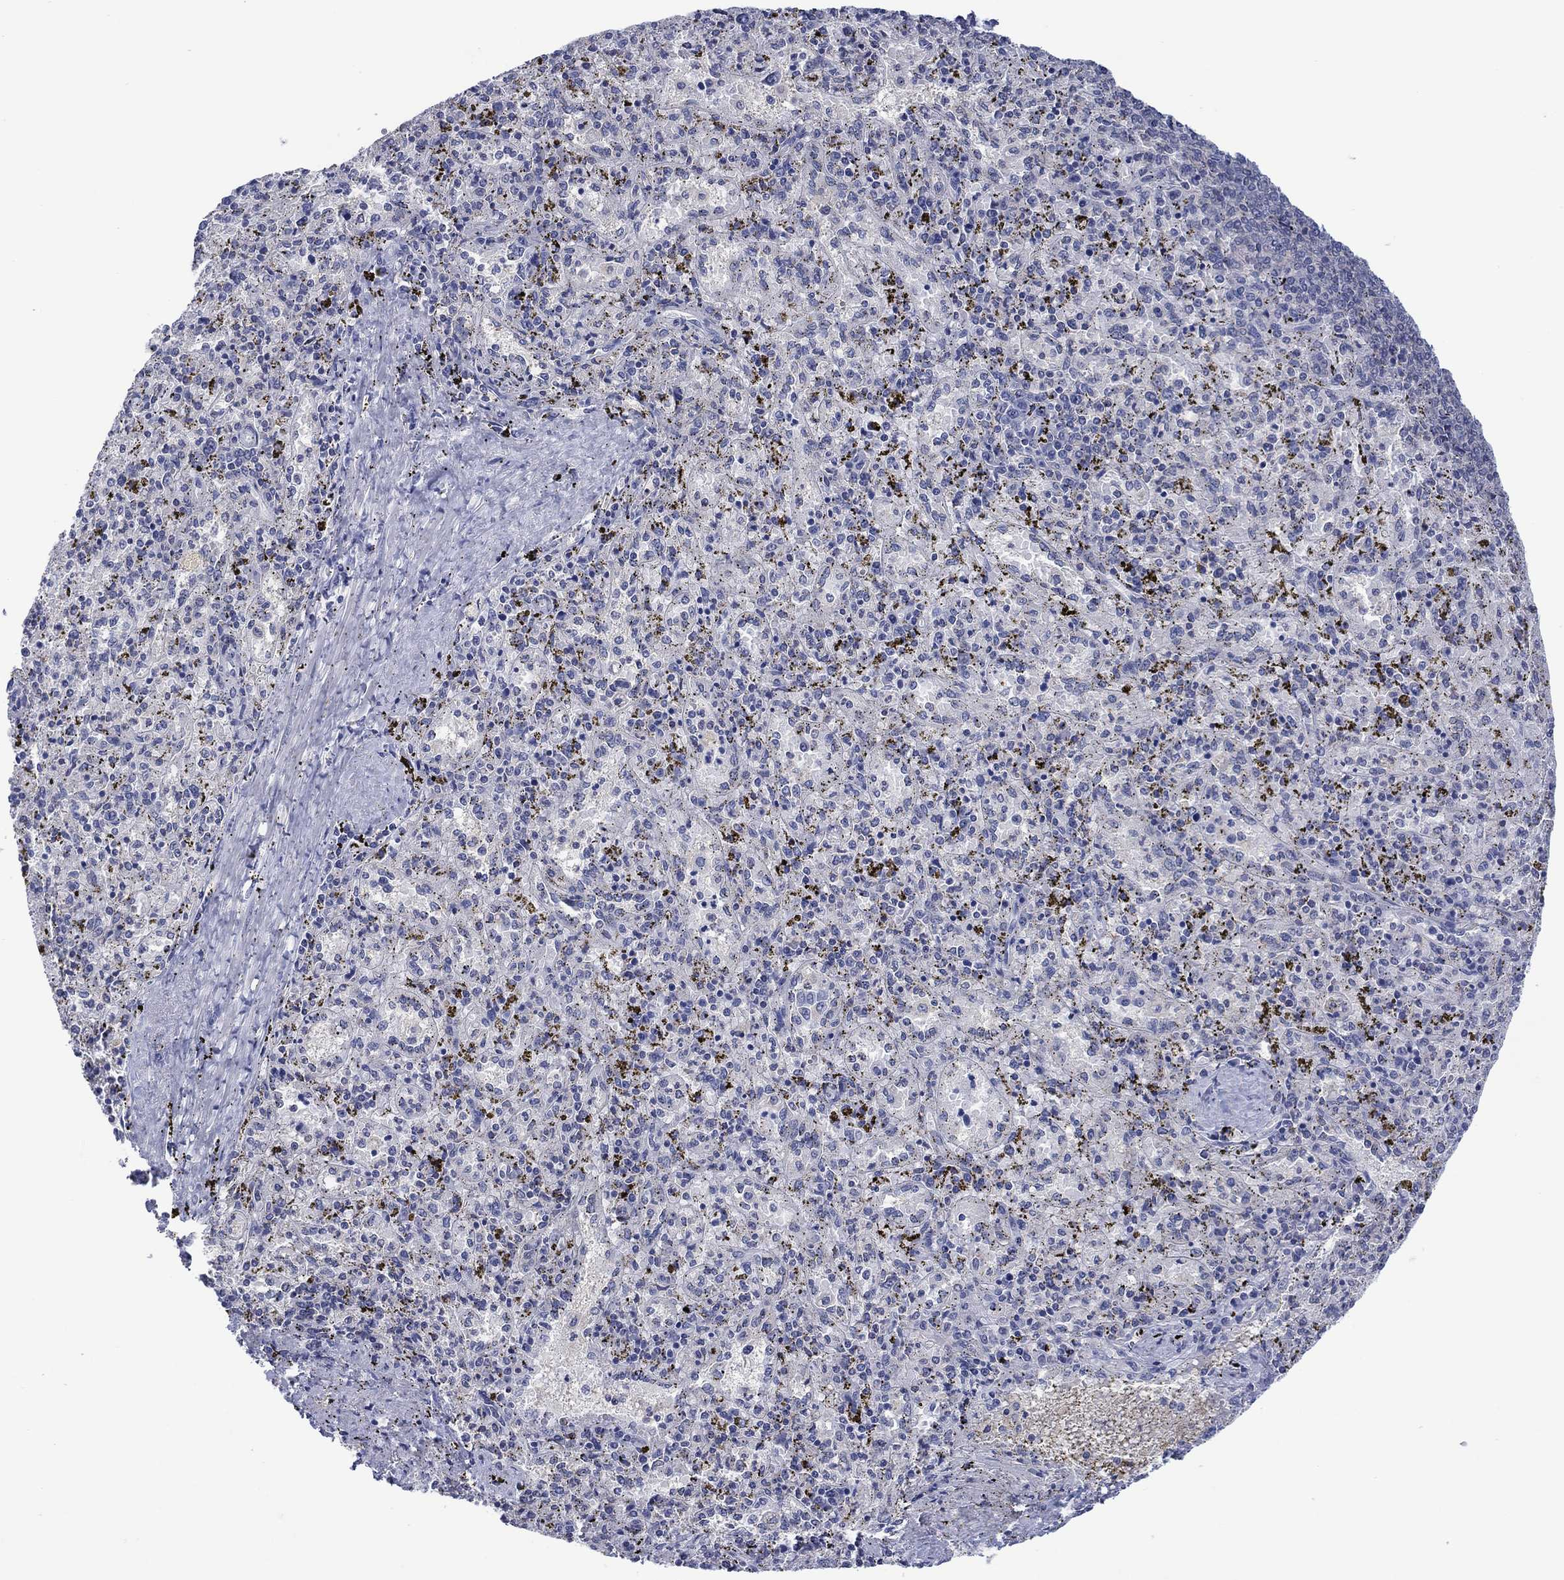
{"staining": {"intensity": "negative", "quantity": "none", "location": "none"}, "tissue": "spleen", "cell_type": "Cells in red pulp", "image_type": "normal", "snomed": [{"axis": "morphology", "description": "Normal tissue, NOS"}, {"axis": "topography", "description": "Spleen"}], "caption": "Histopathology image shows no significant protein staining in cells in red pulp of benign spleen. (DAB immunohistochemistry (IHC) with hematoxylin counter stain).", "gene": "FER1L6", "patient": {"sex": "female", "age": 50}}